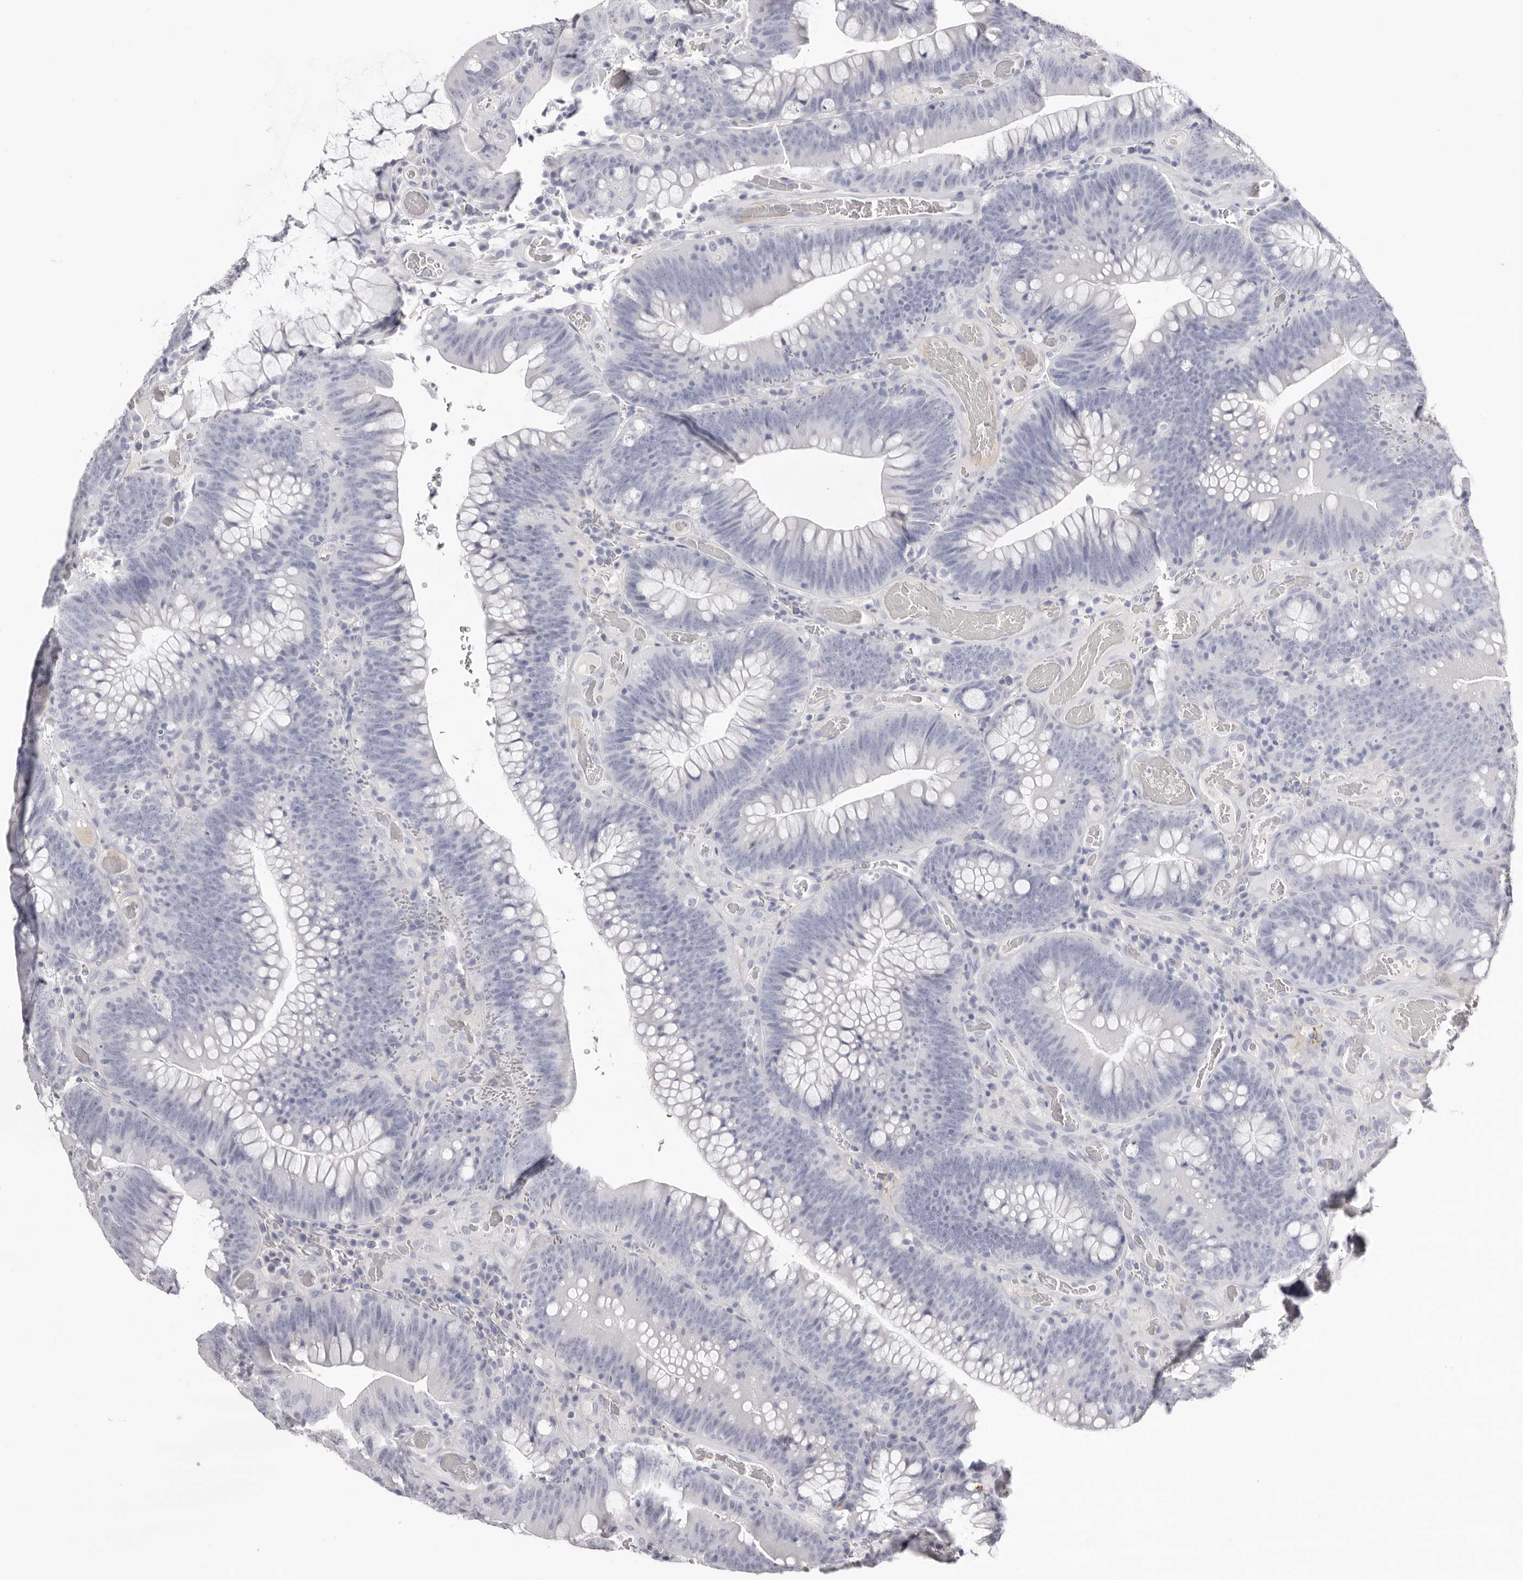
{"staining": {"intensity": "negative", "quantity": "none", "location": "none"}, "tissue": "colorectal cancer", "cell_type": "Tumor cells", "image_type": "cancer", "snomed": [{"axis": "morphology", "description": "Normal tissue, NOS"}, {"axis": "topography", "description": "Colon"}], "caption": "A histopathology image of human colorectal cancer is negative for staining in tumor cells.", "gene": "LPO", "patient": {"sex": "female", "age": 82}}